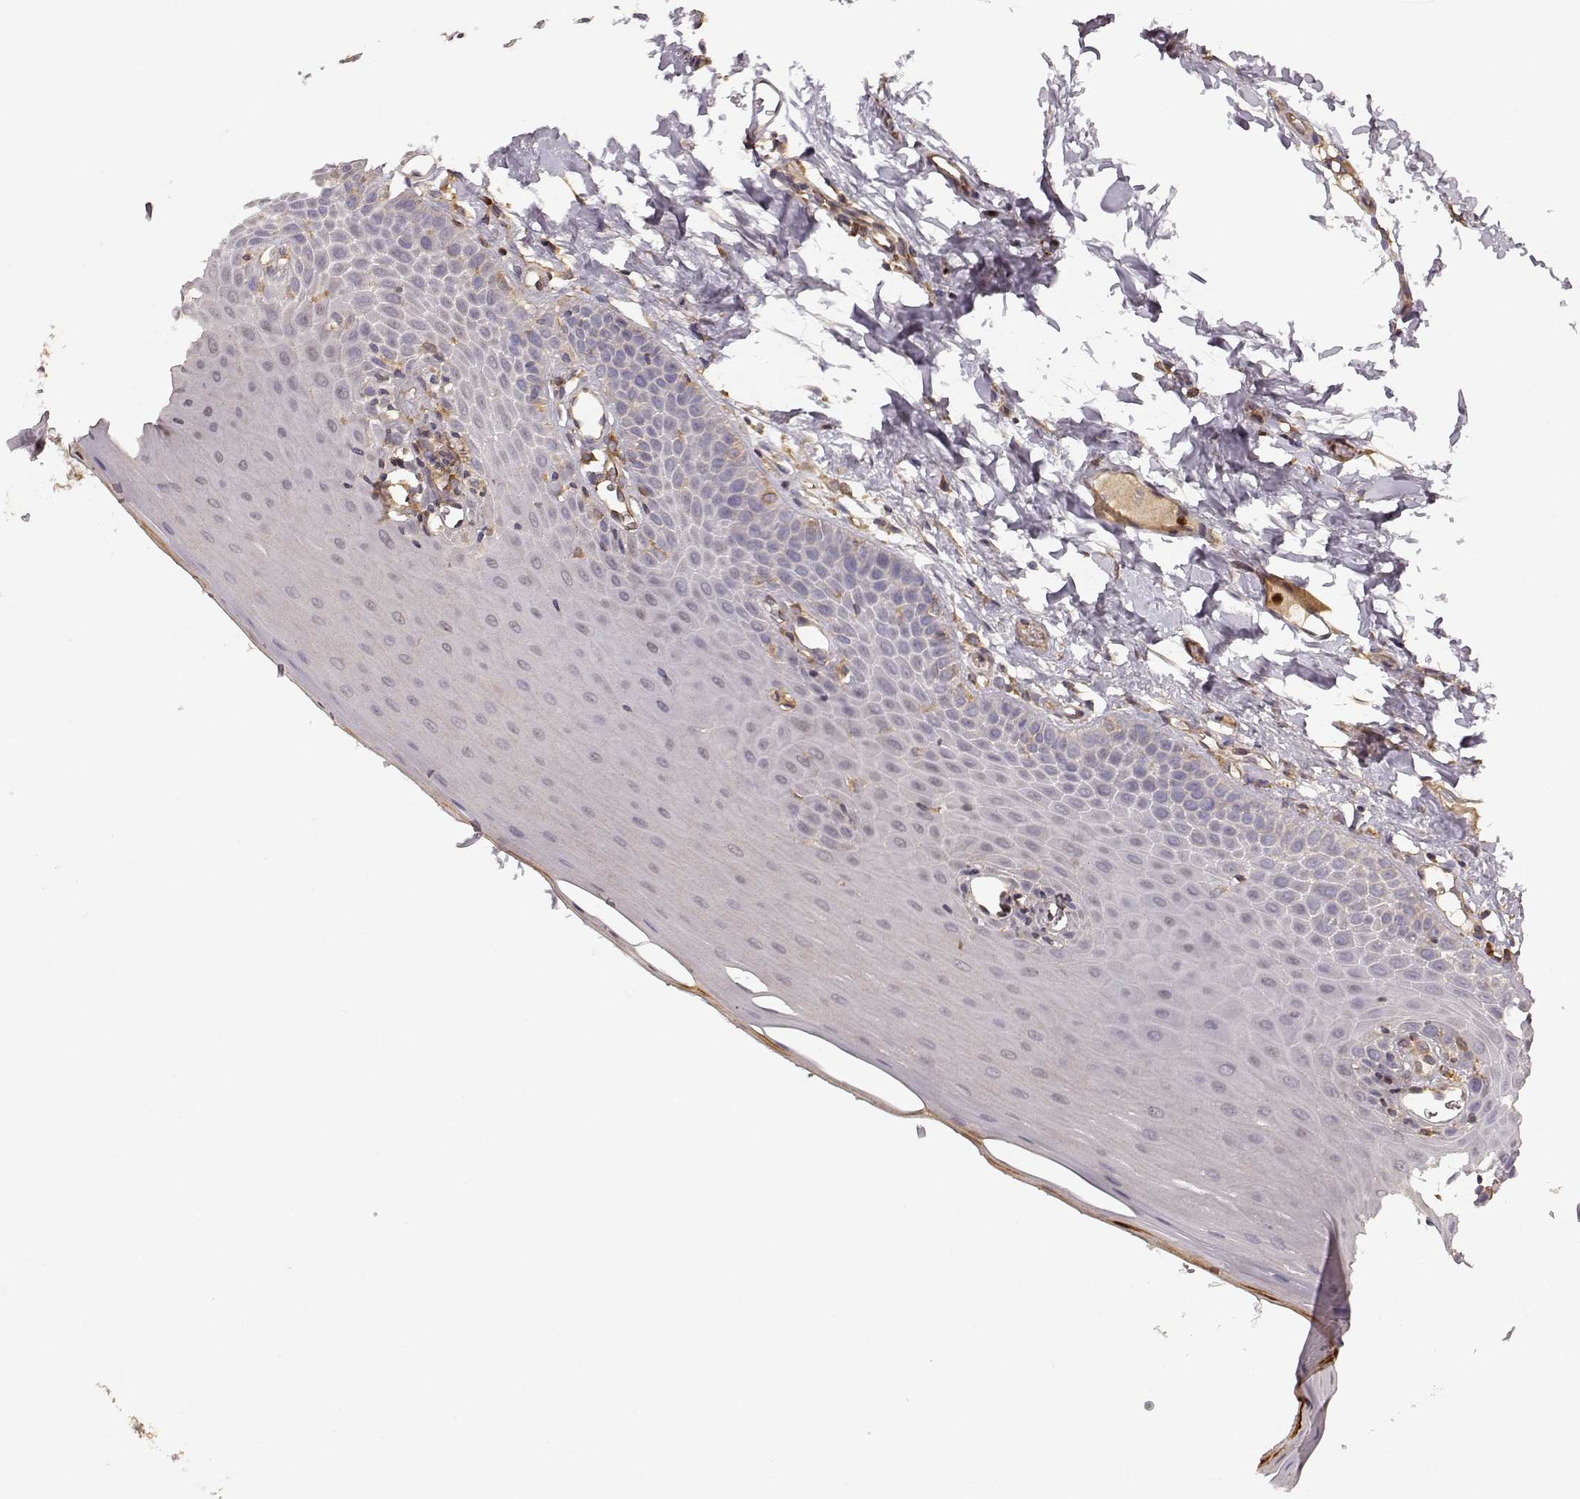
{"staining": {"intensity": "negative", "quantity": "none", "location": "none"}, "tissue": "oral mucosa", "cell_type": "Squamous epithelial cells", "image_type": "normal", "snomed": [{"axis": "morphology", "description": "Normal tissue, NOS"}, {"axis": "topography", "description": "Oral tissue"}], "caption": "Immunohistochemical staining of unremarkable human oral mucosa reveals no significant positivity in squamous epithelial cells.", "gene": "ARHGEF2", "patient": {"sex": "male", "age": 81}}